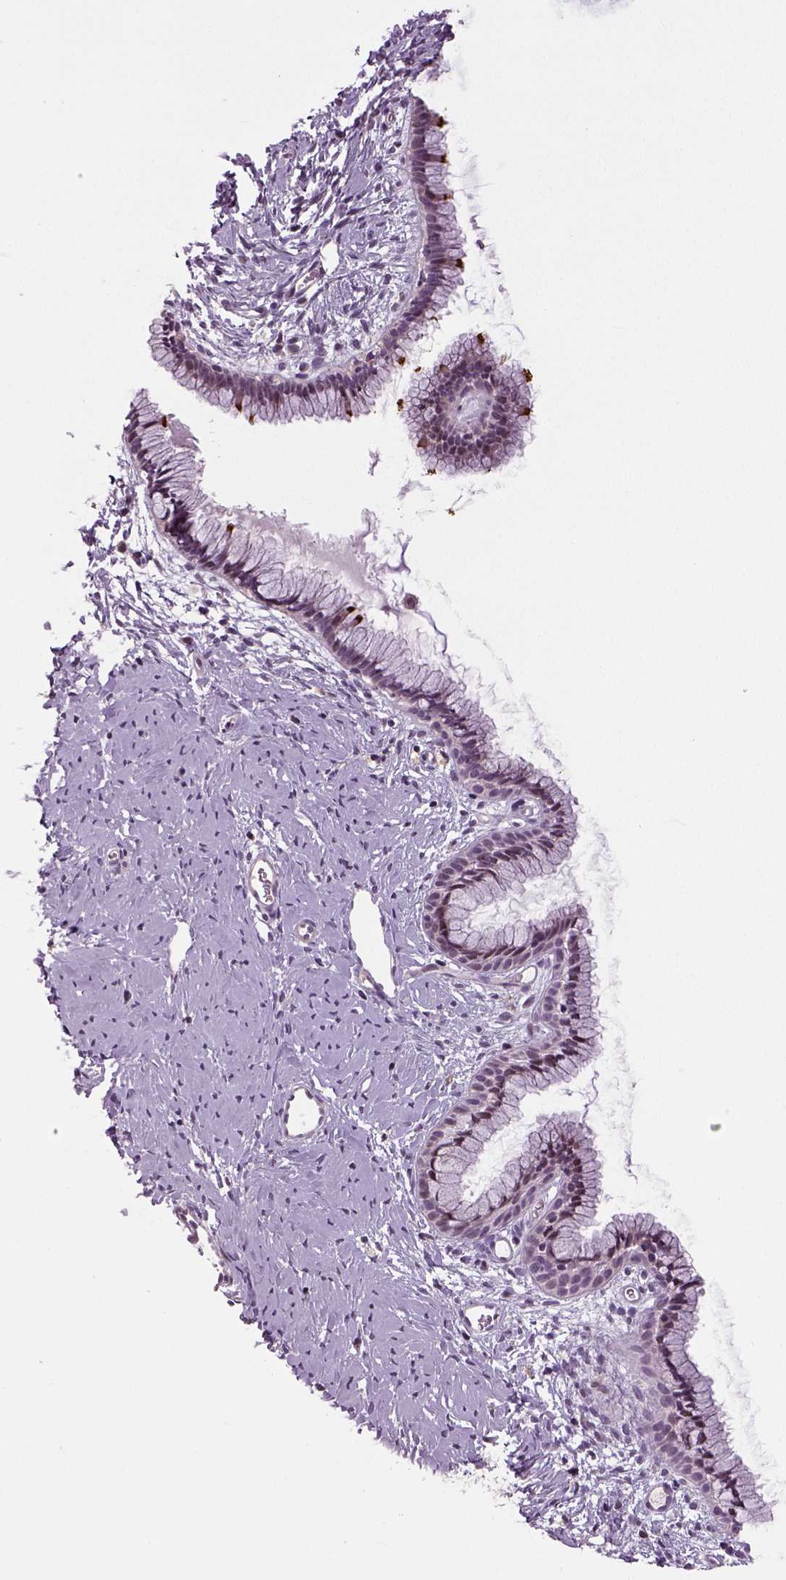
{"staining": {"intensity": "negative", "quantity": "none", "location": "none"}, "tissue": "cervix", "cell_type": "Glandular cells", "image_type": "normal", "snomed": [{"axis": "morphology", "description": "Normal tissue, NOS"}, {"axis": "topography", "description": "Cervix"}], "caption": "A micrograph of human cervix is negative for staining in glandular cells. Brightfield microscopy of IHC stained with DAB (brown) and hematoxylin (blue), captured at high magnification.", "gene": "NECAB1", "patient": {"sex": "female", "age": 40}}